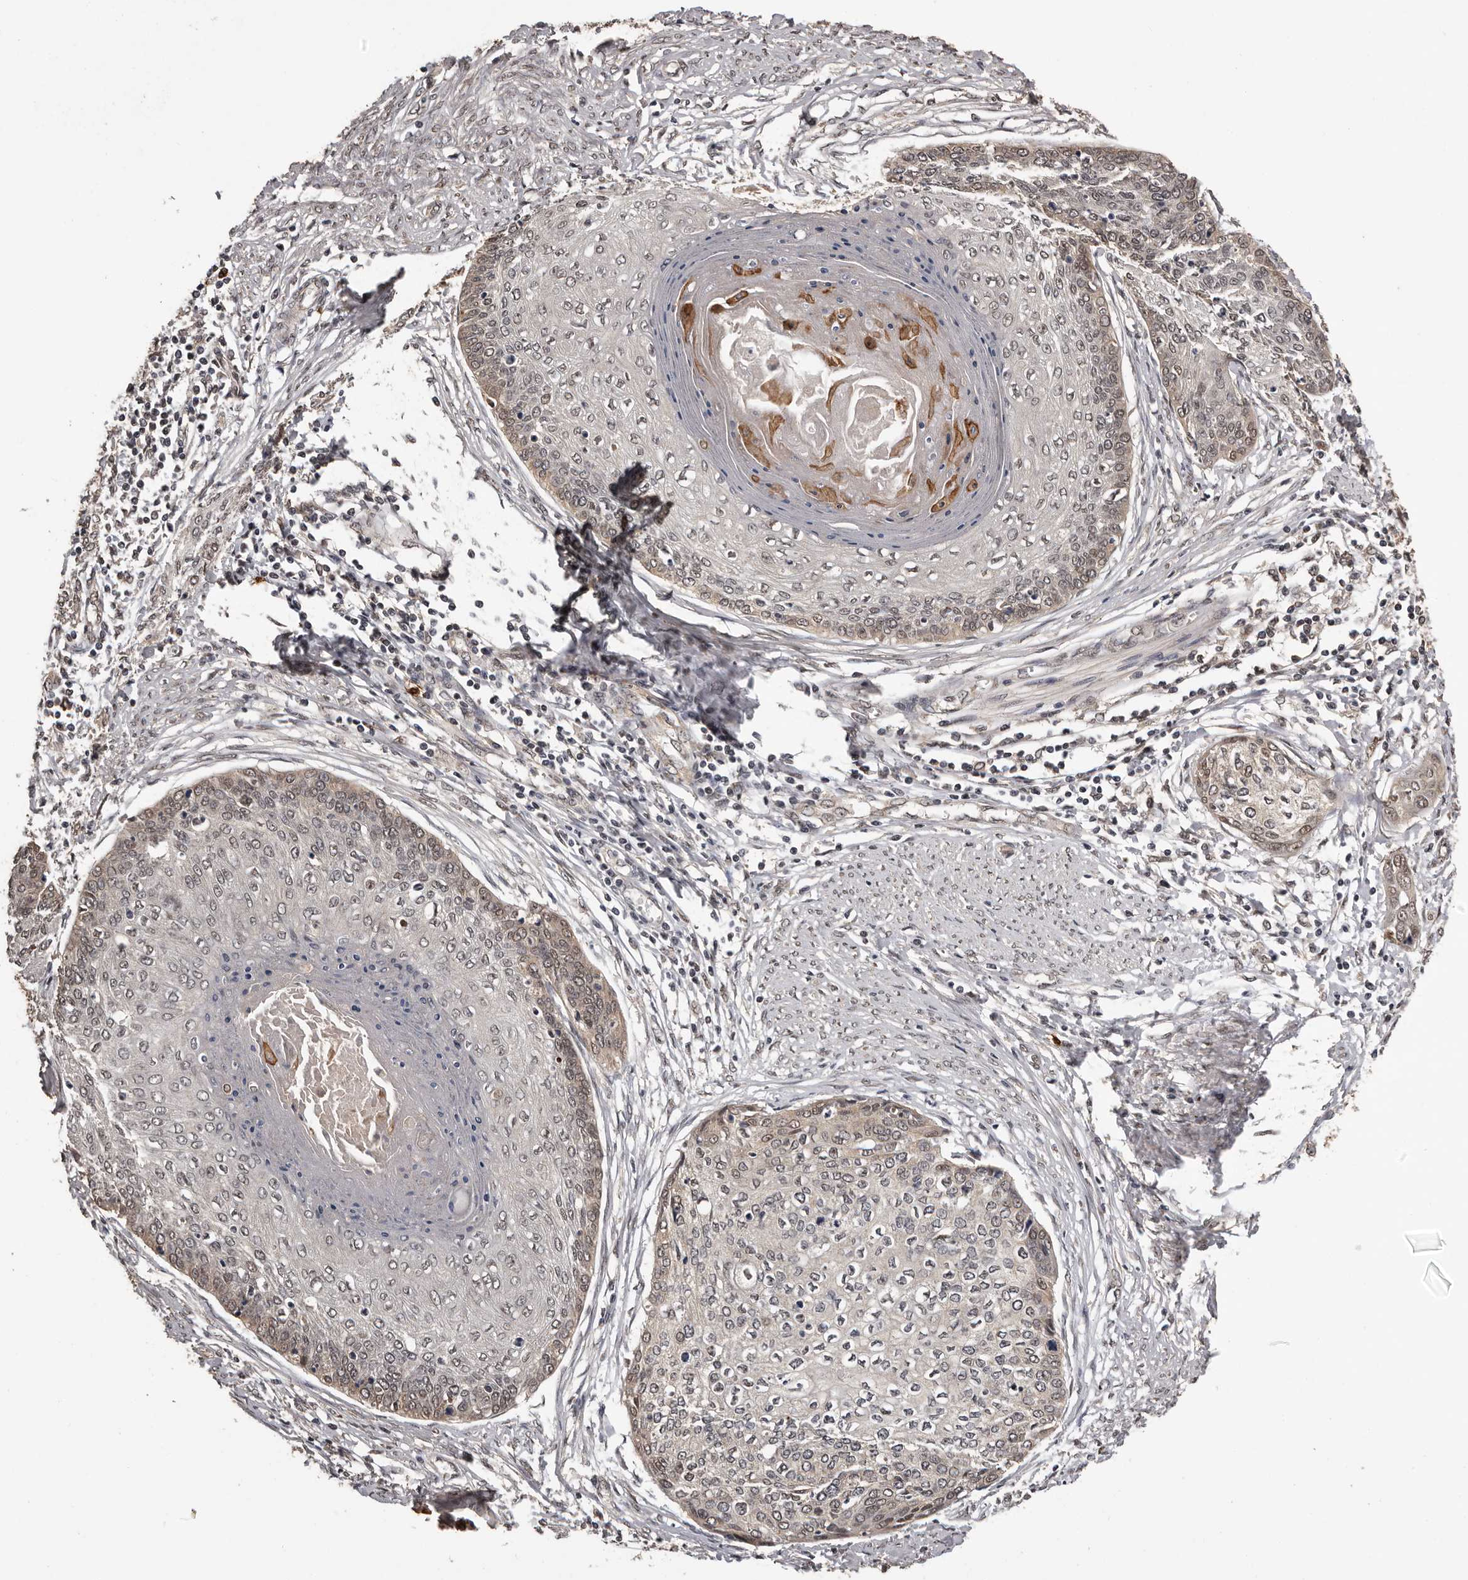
{"staining": {"intensity": "weak", "quantity": "<25%", "location": "cytoplasmic/membranous"}, "tissue": "cervical cancer", "cell_type": "Tumor cells", "image_type": "cancer", "snomed": [{"axis": "morphology", "description": "Squamous cell carcinoma, NOS"}, {"axis": "topography", "description": "Cervix"}], "caption": "Immunohistochemical staining of cervical squamous cell carcinoma shows no significant expression in tumor cells.", "gene": "VPS37A", "patient": {"sex": "female", "age": 37}}